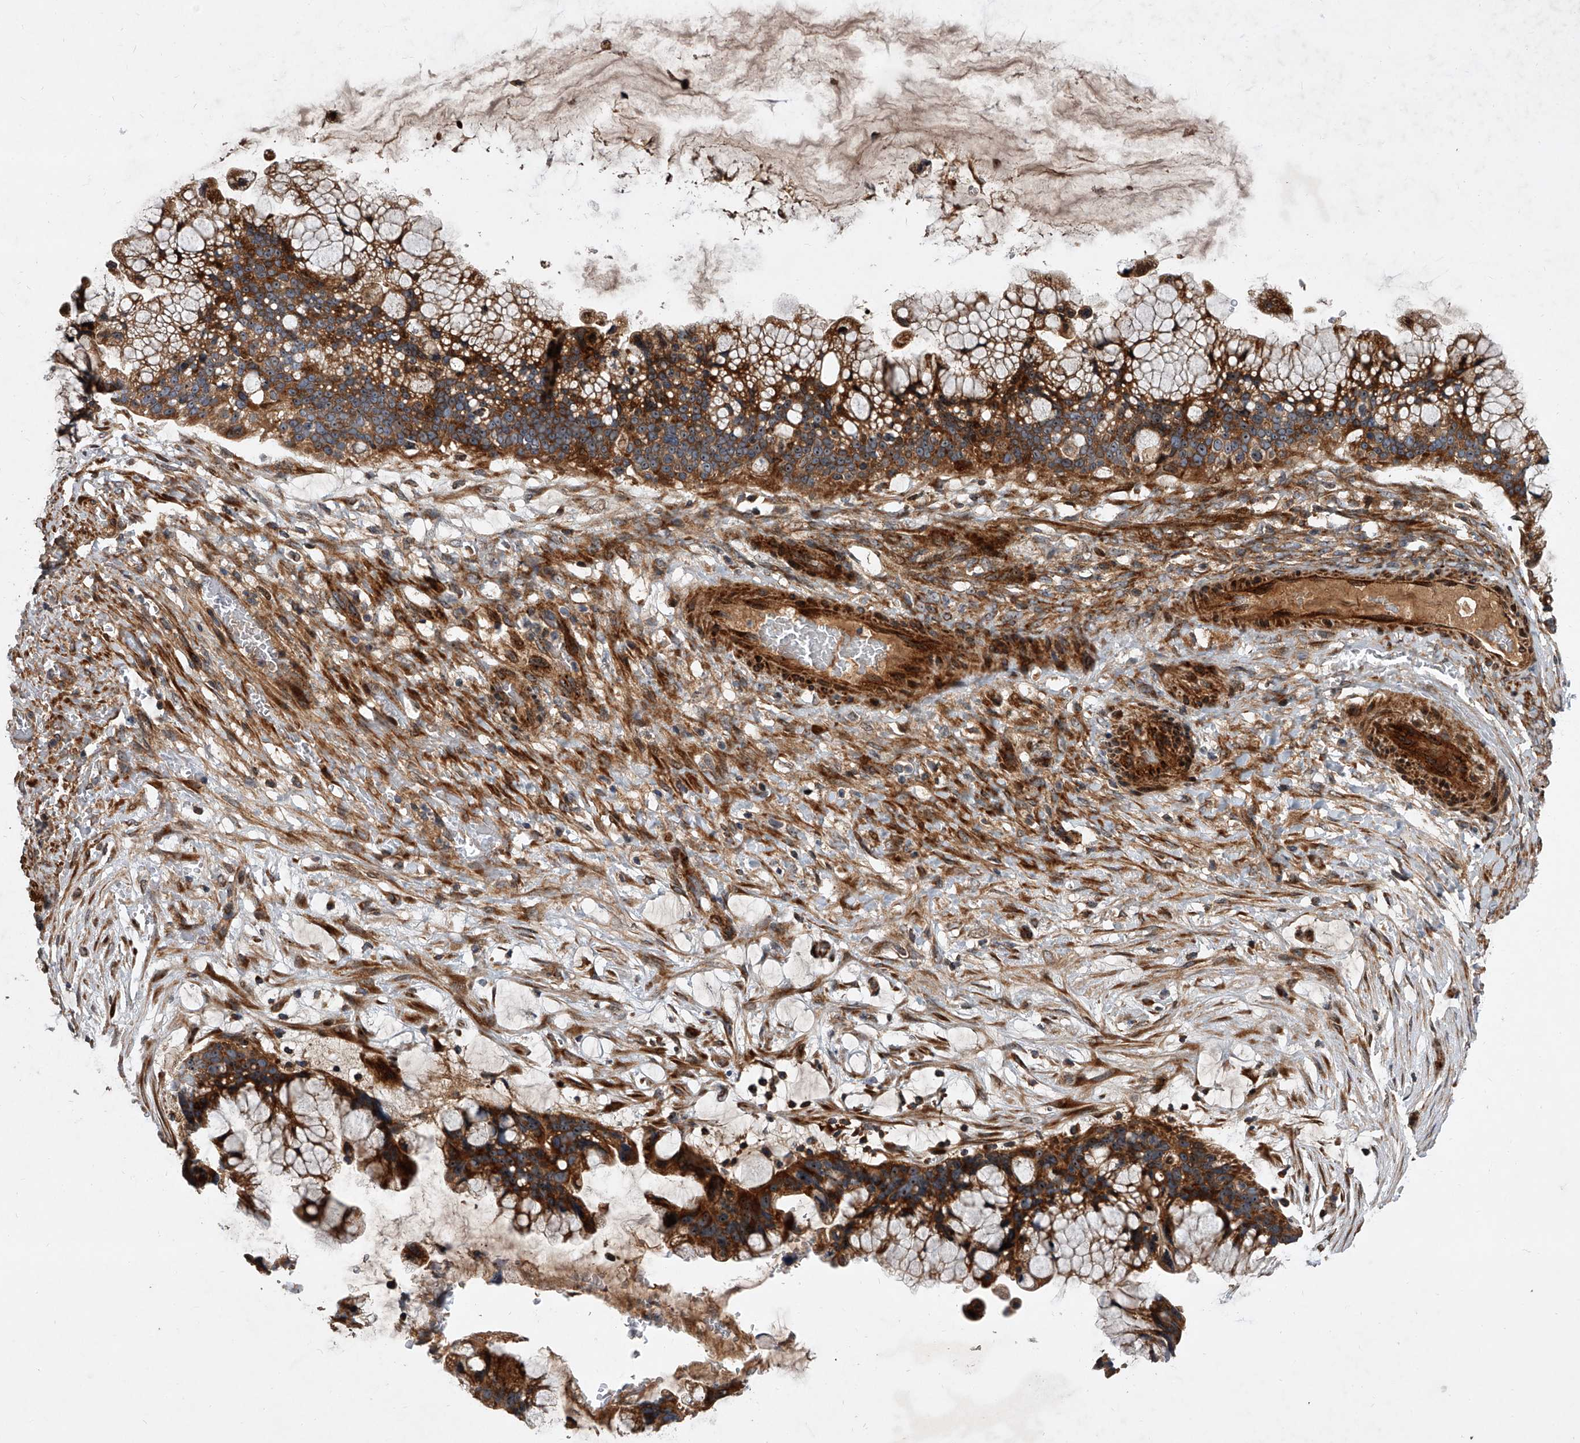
{"staining": {"intensity": "strong", "quantity": ">75%", "location": "cytoplasmic/membranous"}, "tissue": "ovarian cancer", "cell_type": "Tumor cells", "image_type": "cancer", "snomed": [{"axis": "morphology", "description": "Cystadenocarcinoma, mucinous, NOS"}, {"axis": "topography", "description": "Ovary"}], "caption": "High-power microscopy captured an IHC photomicrograph of mucinous cystadenocarcinoma (ovarian), revealing strong cytoplasmic/membranous staining in about >75% of tumor cells.", "gene": "USP47", "patient": {"sex": "female", "age": 37}}